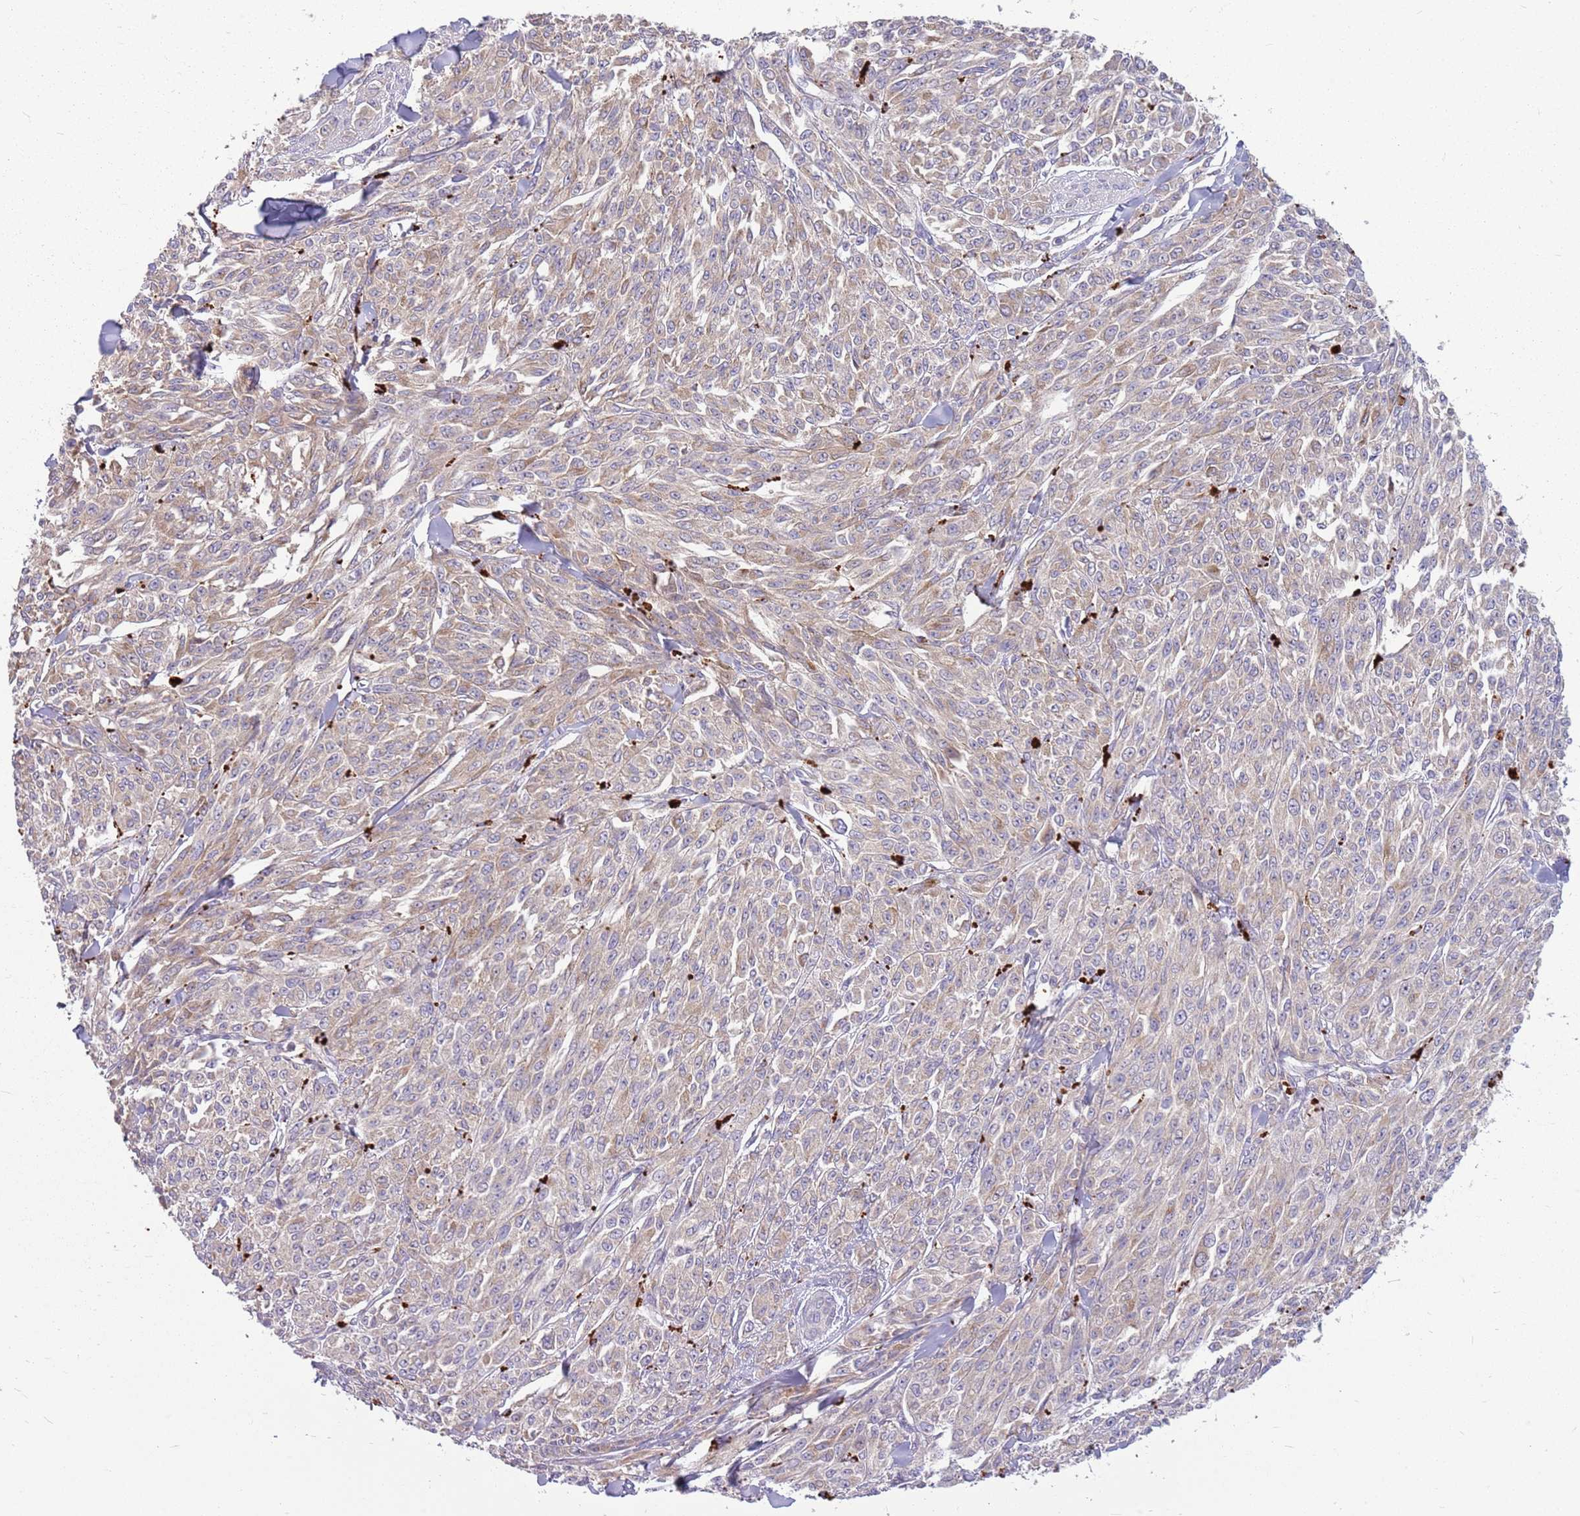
{"staining": {"intensity": "weak", "quantity": "<25%", "location": "cytoplasmic/membranous"}, "tissue": "melanoma", "cell_type": "Tumor cells", "image_type": "cancer", "snomed": [{"axis": "morphology", "description": "Malignant melanoma, NOS"}, {"axis": "topography", "description": "Skin"}], "caption": "Immunohistochemistry (IHC) histopathology image of malignant melanoma stained for a protein (brown), which displays no staining in tumor cells.", "gene": "PPP1R27", "patient": {"sex": "female", "age": 52}}